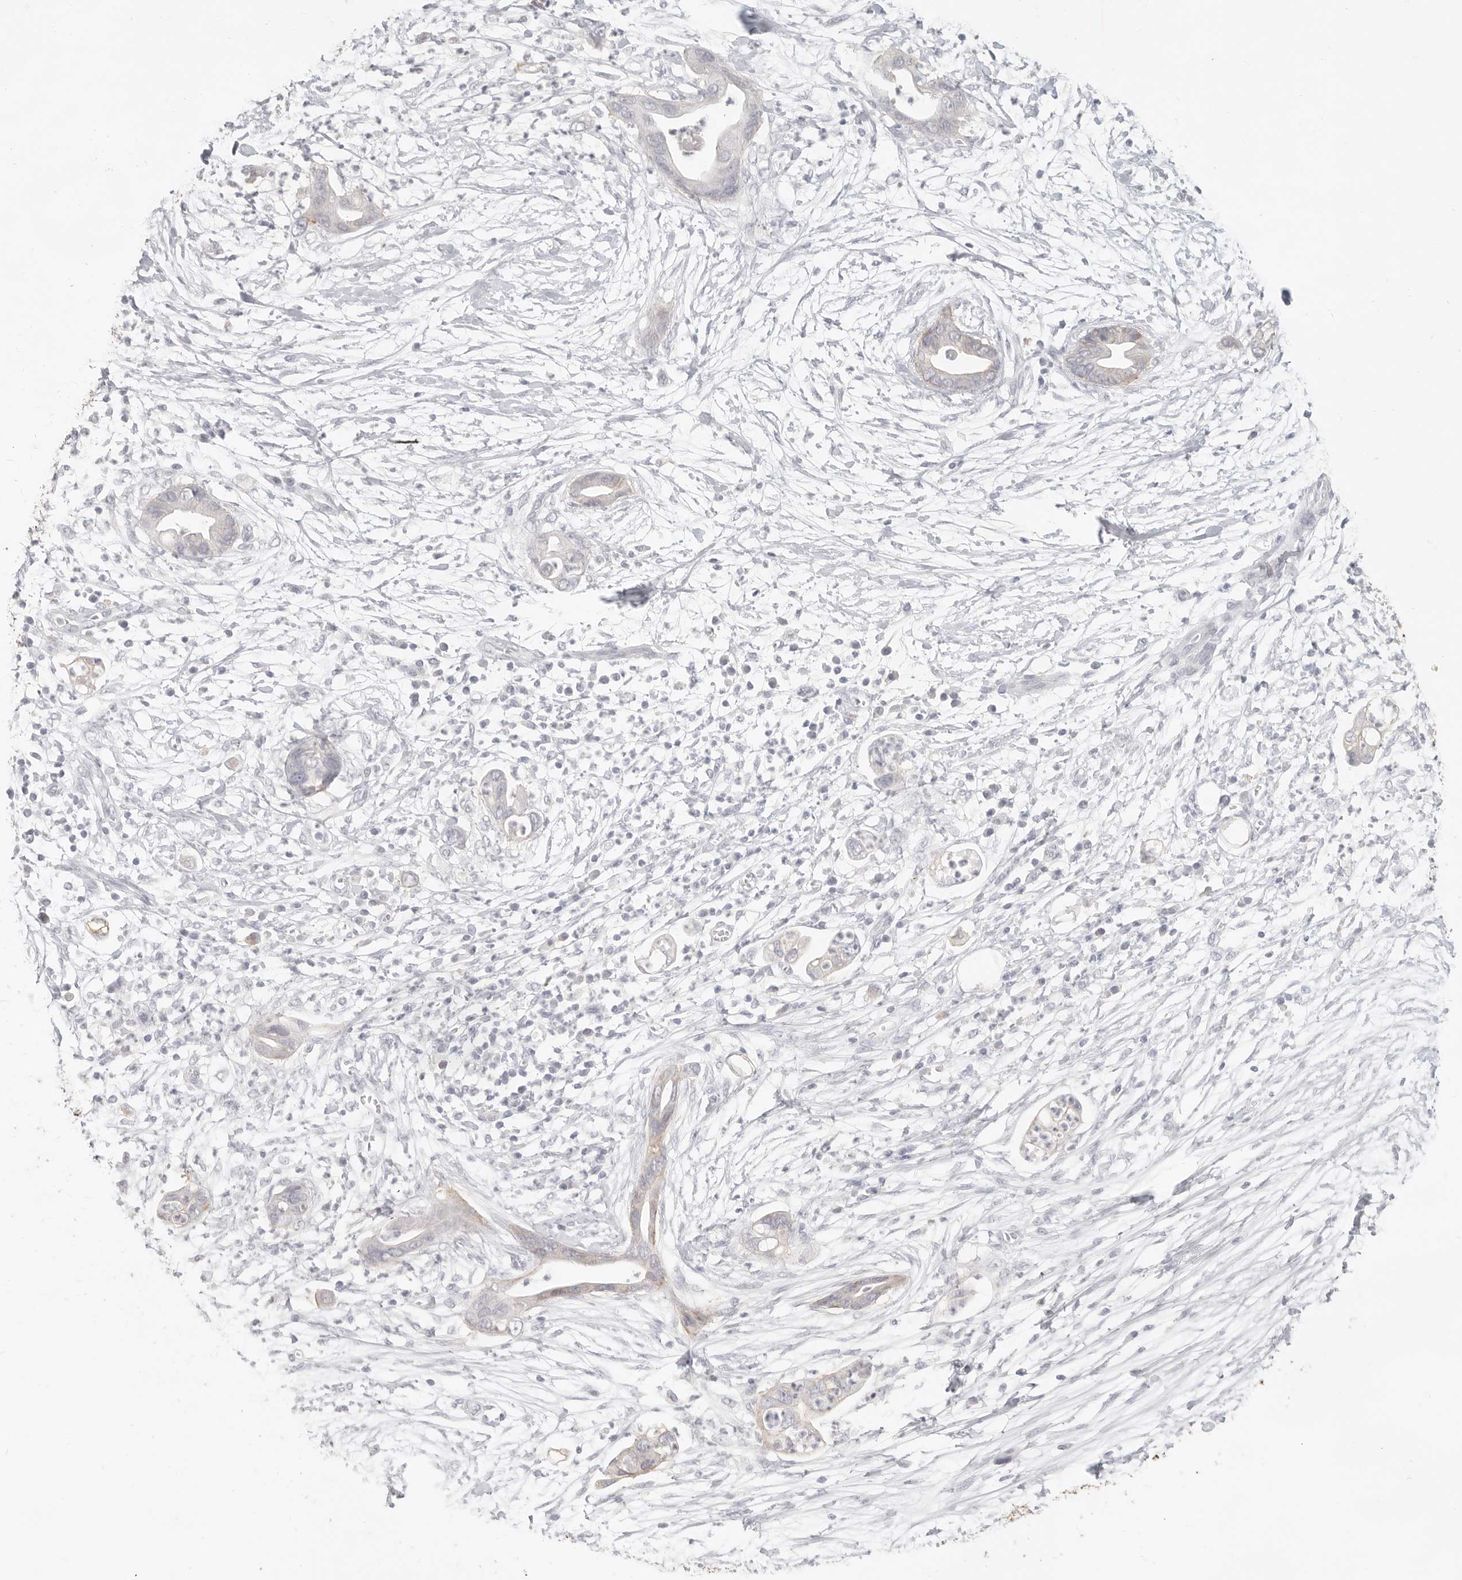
{"staining": {"intensity": "moderate", "quantity": "<25%", "location": "cytoplasmic/membranous"}, "tissue": "pancreatic cancer", "cell_type": "Tumor cells", "image_type": "cancer", "snomed": [{"axis": "morphology", "description": "Adenocarcinoma, NOS"}, {"axis": "topography", "description": "Pancreas"}], "caption": "Immunohistochemistry (IHC) micrograph of human adenocarcinoma (pancreatic) stained for a protein (brown), which reveals low levels of moderate cytoplasmic/membranous expression in approximately <25% of tumor cells.", "gene": "EPCAM", "patient": {"sex": "male", "age": 75}}